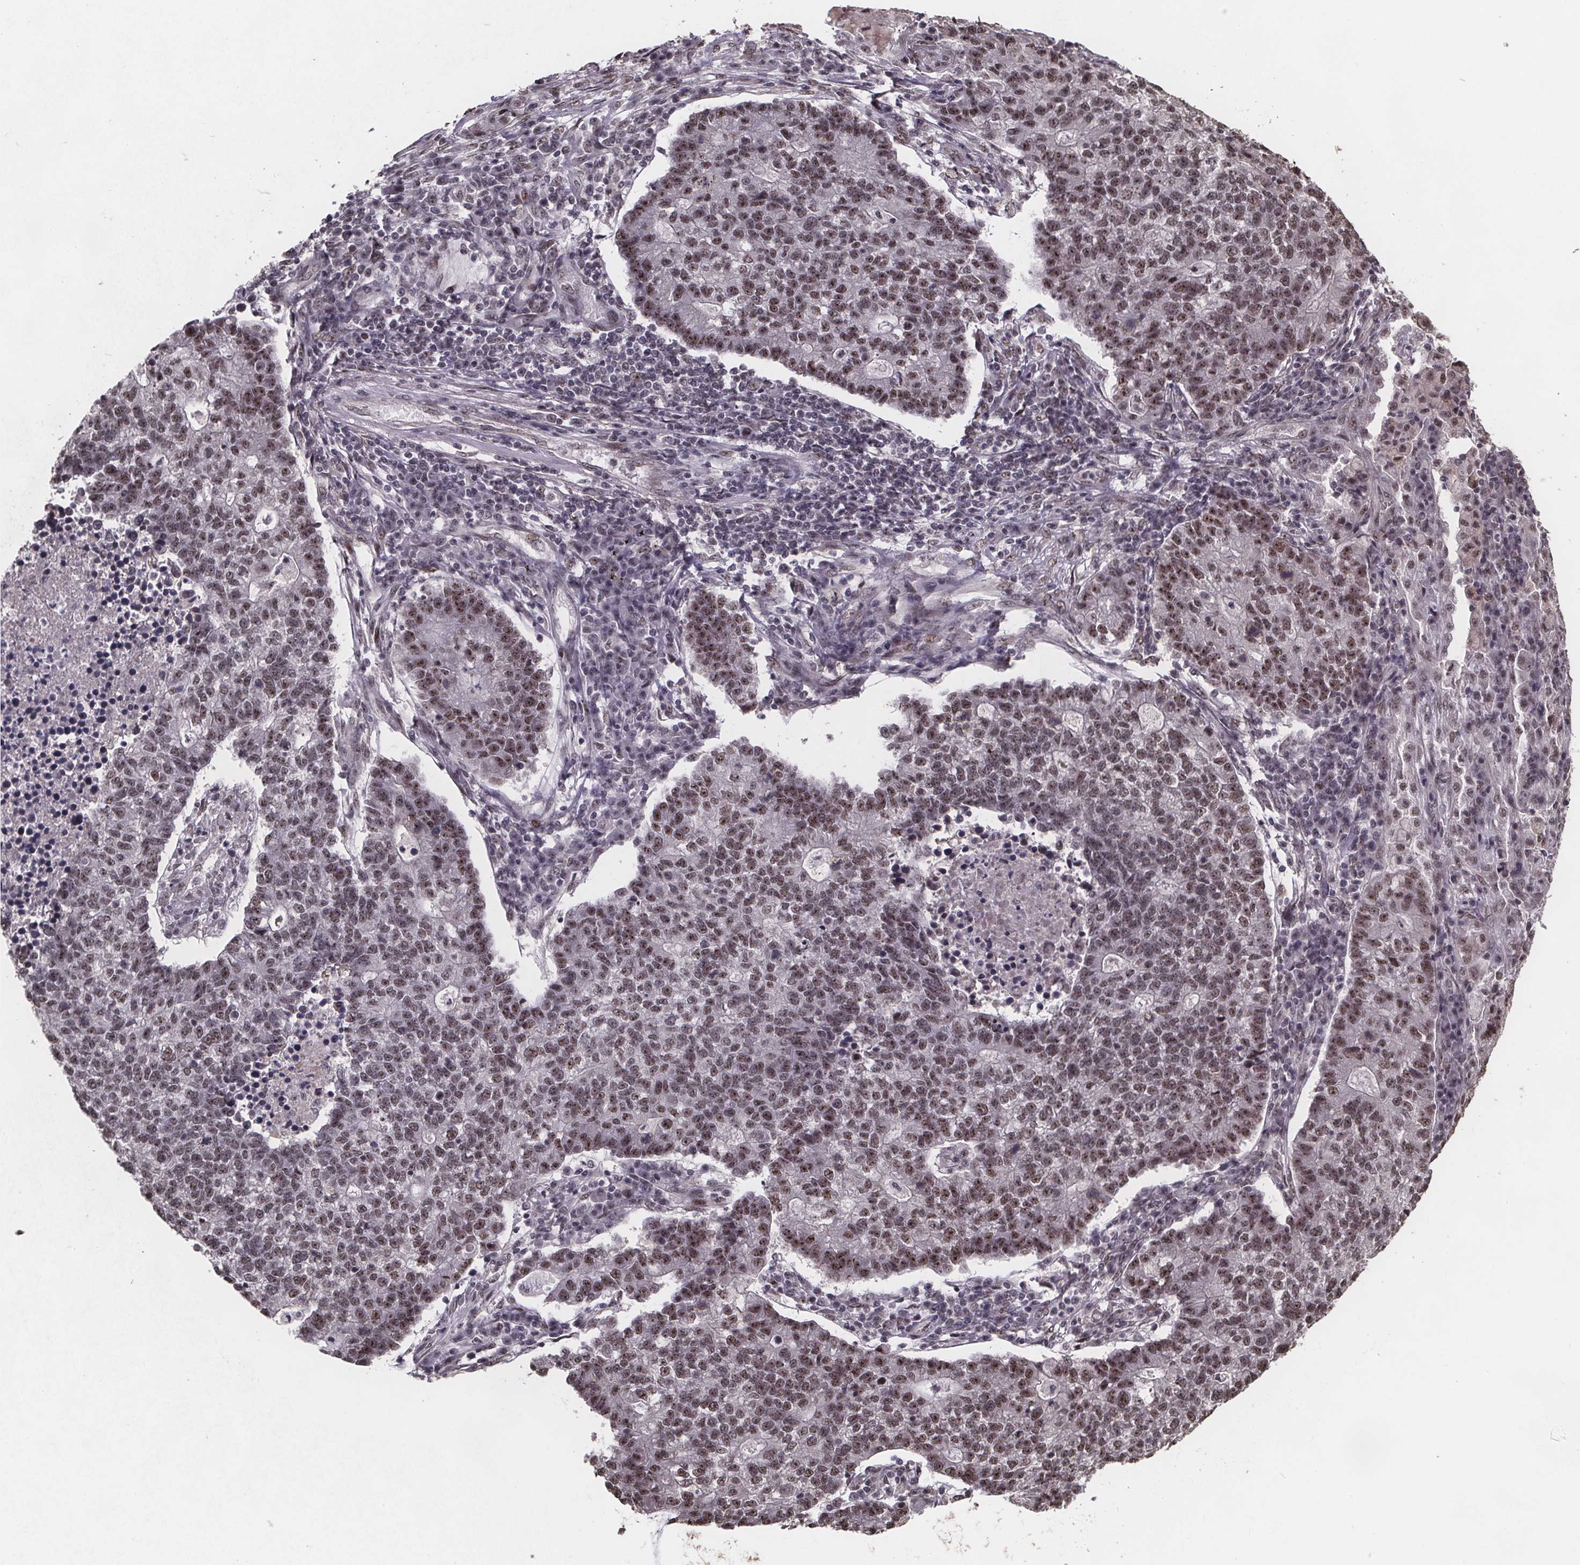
{"staining": {"intensity": "moderate", "quantity": ">75%", "location": "nuclear"}, "tissue": "lung cancer", "cell_type": "Tumor cells", "image_type": "cancer", "snomed": [{"axis": "morphology", "description": "Adenocarcinoma, NOS"}, {"axis": "topography", "description": "Lung"}], "caption": "Adenocarcinoma (lung) was stained to show a protein in brown. There is medium levels of moderate nuclear positivity in approximately >75% of tumor cells.", "gene": "U2SURP", "patient": {"sex": "male", "age": 57}}